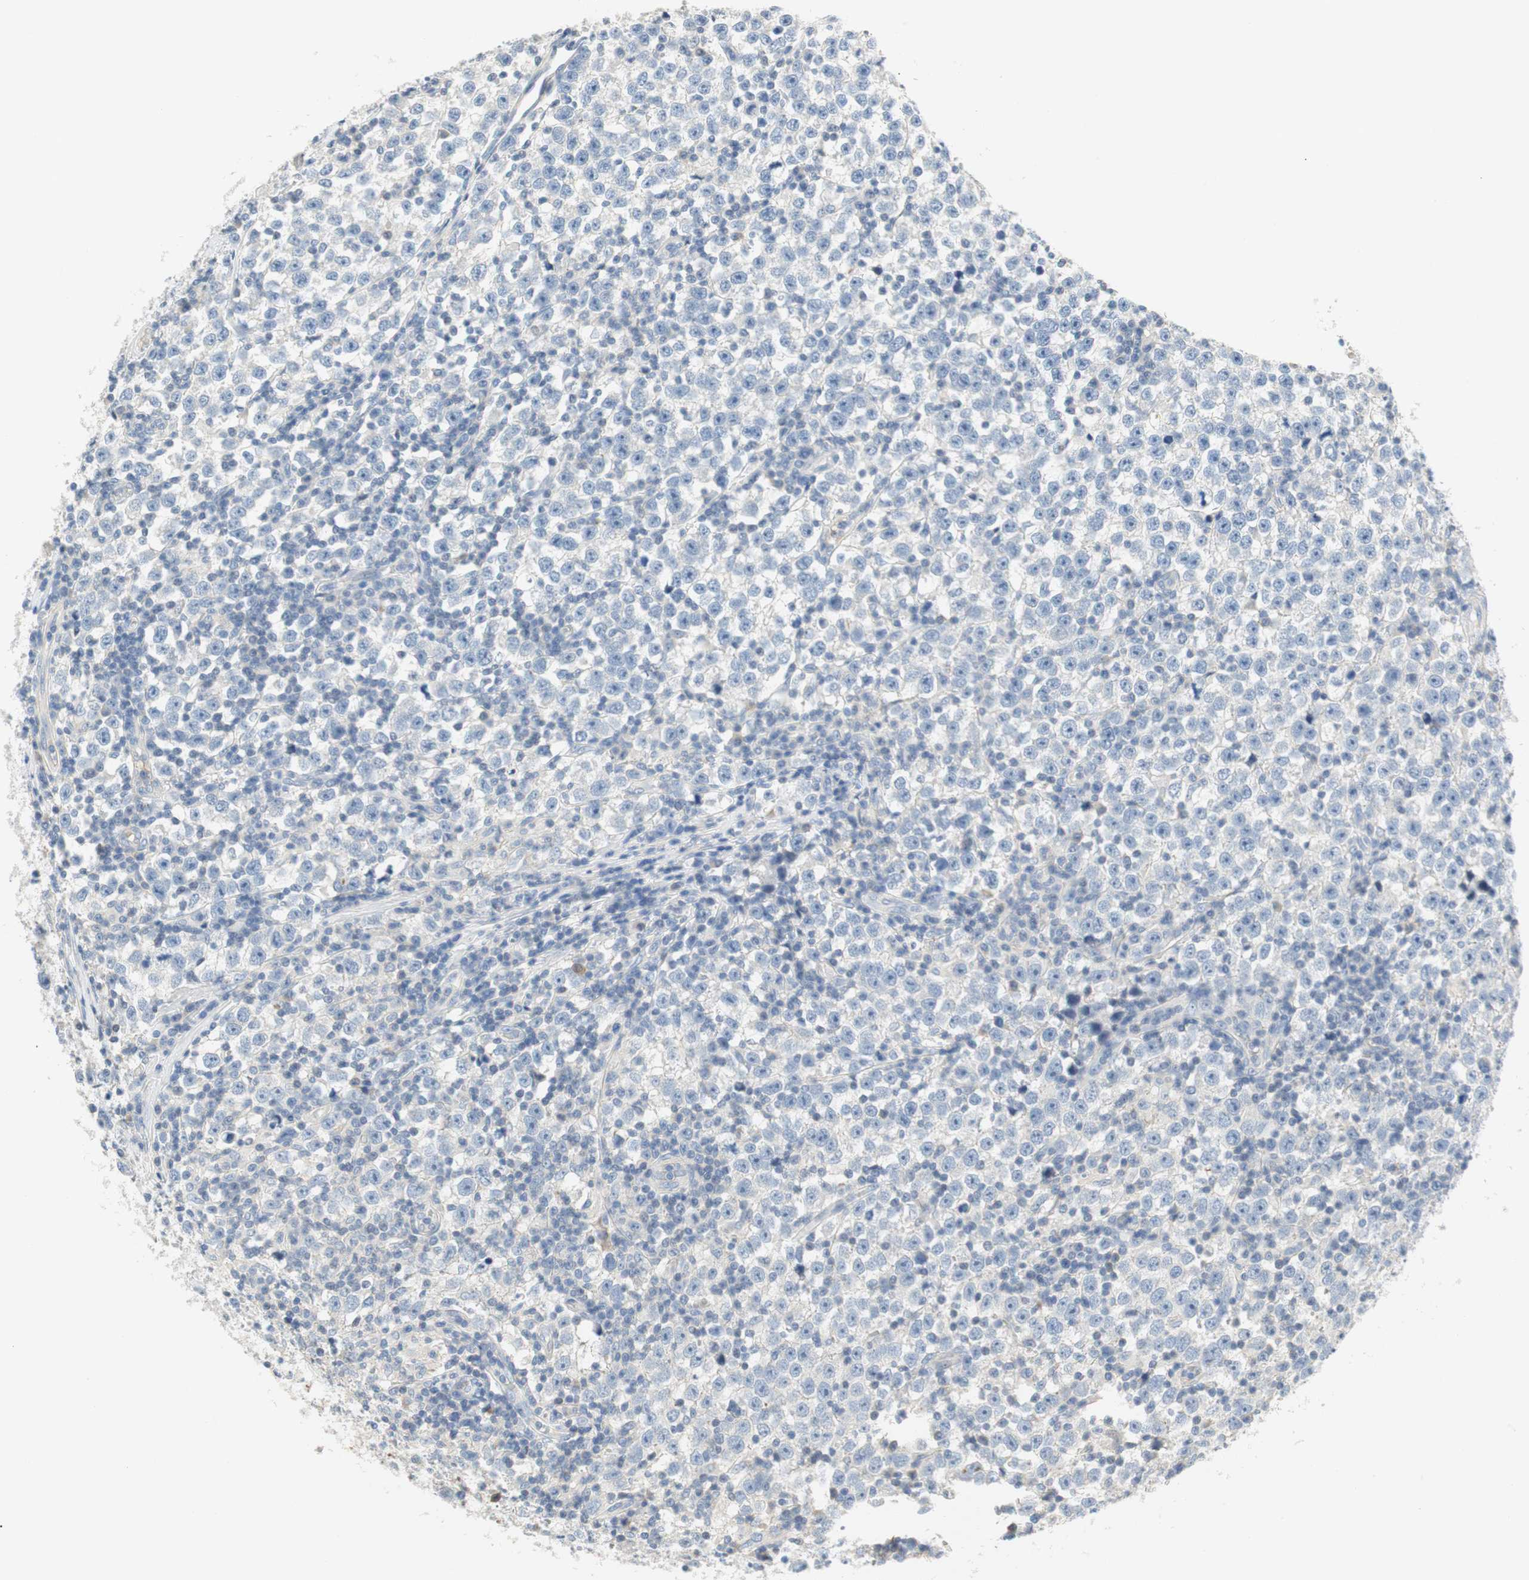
{"staining": {"intensity": "negative", "quantity": "none", "location": "none"}, "tissue": "testis cancer", "cell_type": "Tumor cells", "image_type": "cancer", "snomed": [{"axis": "morphology", "description": "Seminoma, NOS"}, {"axis": "topography", "description": "Testis"}], "caption": "A high-resolution photomicrograph shows immunohistochemistry staining of testis seminoma, which shows no significant staining in tumor cells.", "gene": "CCM2L", "patient": {"sex": "male", "age": 43}}